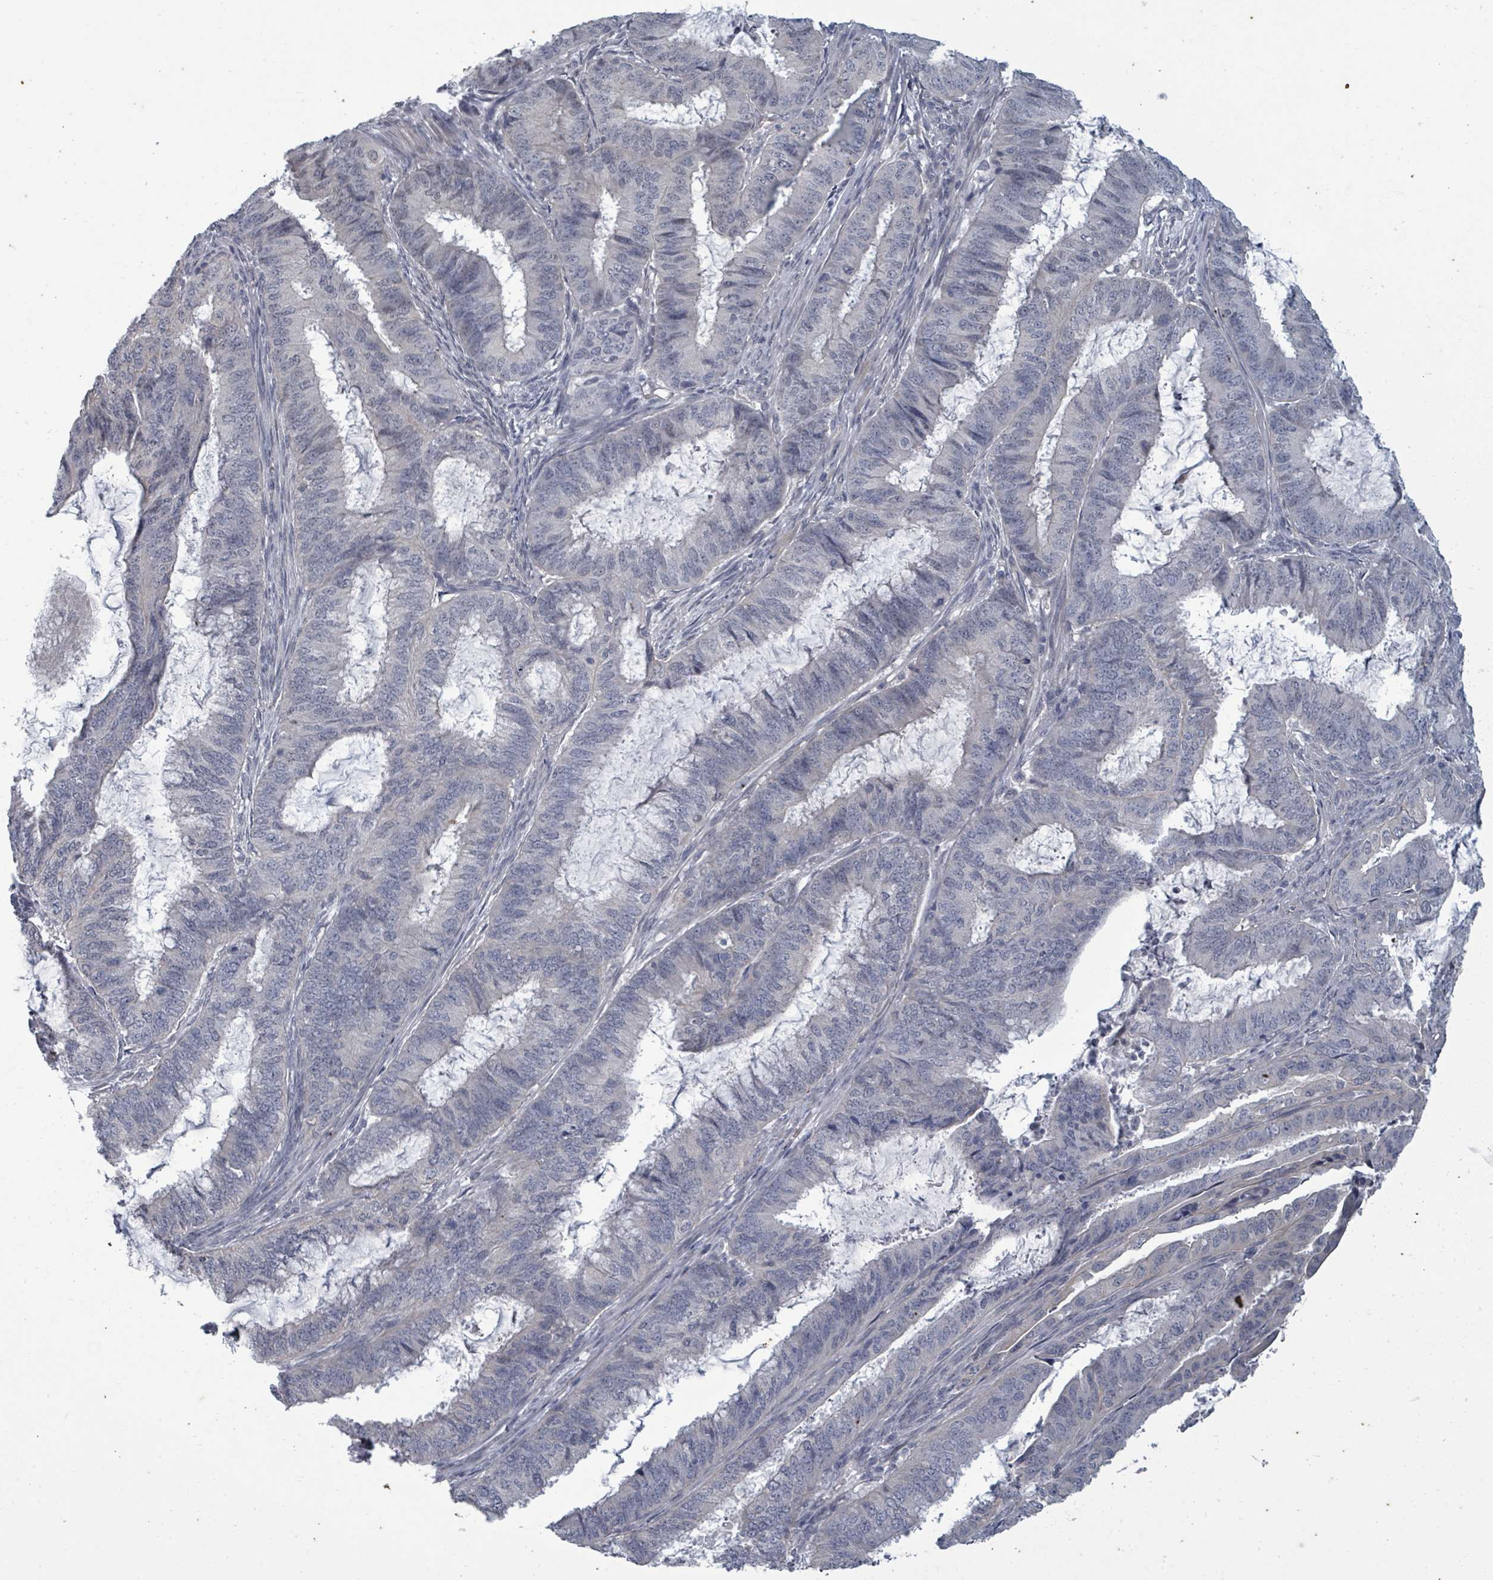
{"staining": {"intensity": "negative", "quantity": "none", "location": "none"}, "tissue": "endometrial cancer", "cell_type": "Tumor cells", "image_type": "cancer", "snomed": [{"axis": "morphology", "description": "Adenocarcinoma, NOS"}, {"axis": "topography", "description": "Endometrium"}], "caption": "This is an IHC histopathology image of endometrial adenocarcinoma. There is no staining in tumor cells.", "gene": "ASB12", "patient": {"sex": "female", "age": 51}}